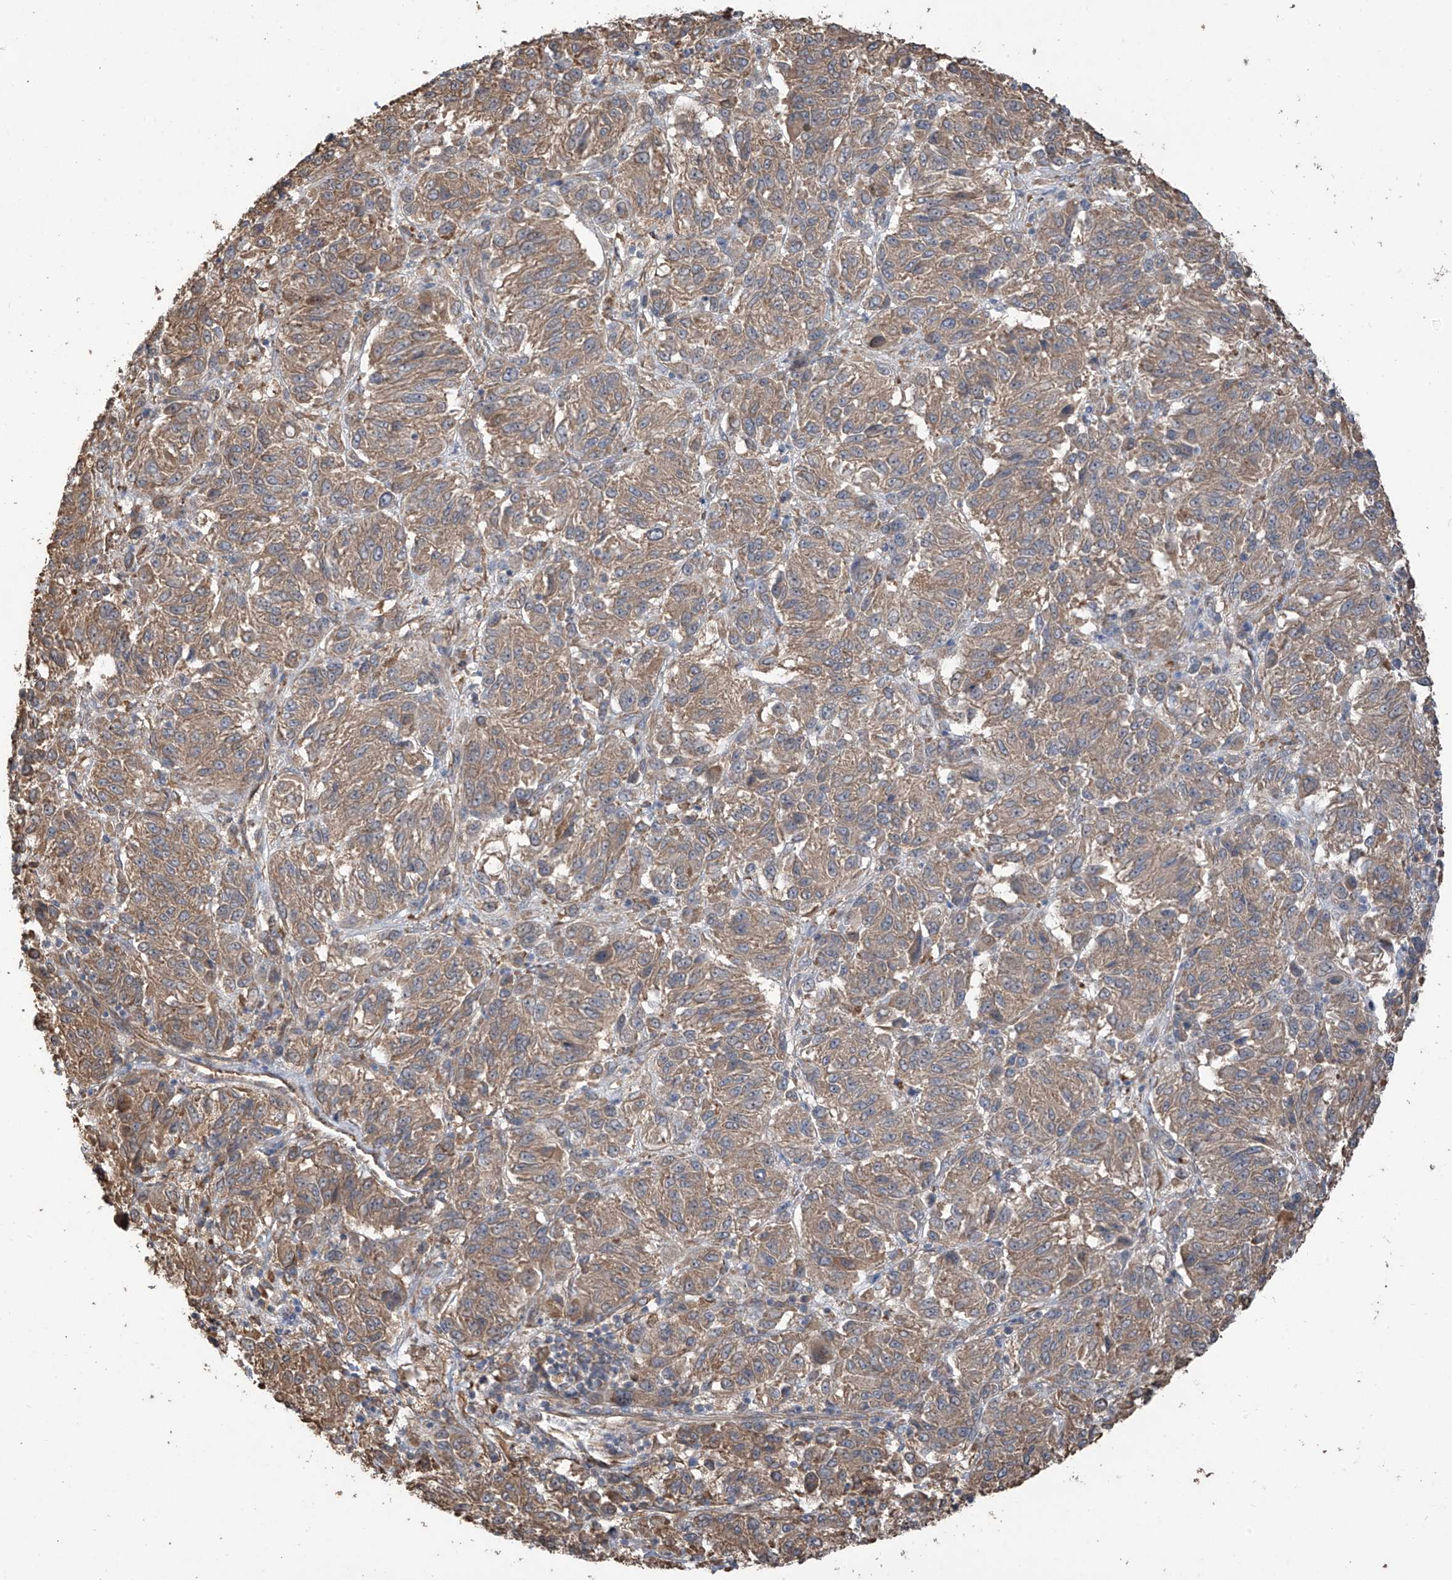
{"staining": {"intensity": "moderate", "quantity": ">75%", "location": "cytoplasmic/membranous"}, "tissue": "melanoma", "cell_type": "Tumor cells", "image_type": "cancer", "snomed": [{"axis": "morphology", "description": "Malignant melanoma, Metastatic site"}, {"axis": "topography", "description": "Lung"}], "caption": "High-magnification brightfield microscopy of melanoma stained with DAB (brown) and counterstained with hematoxylin (blue). tumor cells exhibit moderate cytoplasmic/membranous staining is identified in about>75% of cells. (DAB (3,3'-diaminobenzidine) IHC with brightfield microscopy, high magnification).", "gene": "AGBL5", "patient": {"sex": "male", "age": 64}}